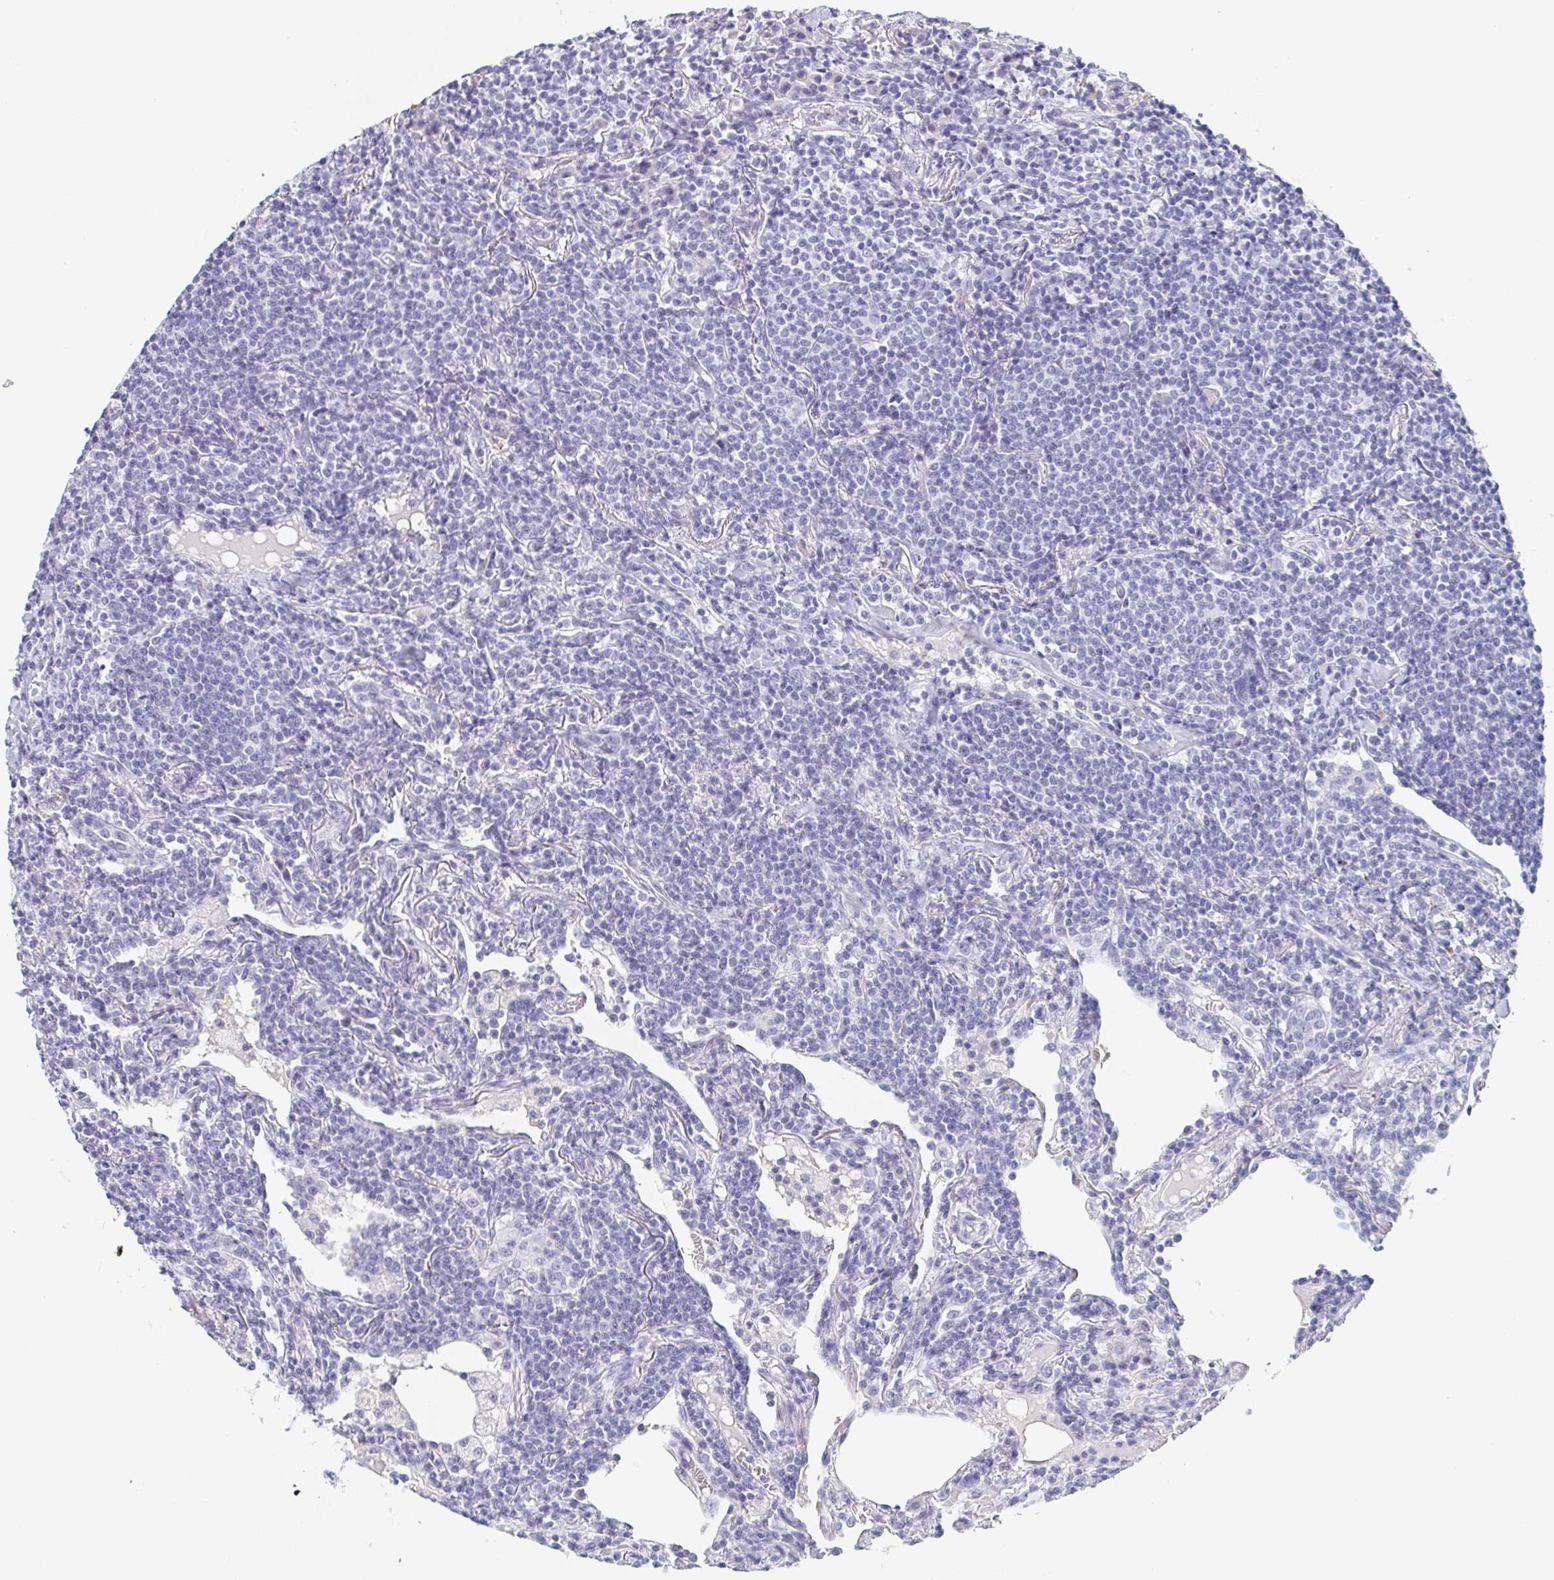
{"staining": {"intensity": "negative", "quantity": "none", "location": "none"}, "tissue": "lymphoma", "cell_type": "Tumor cells", "image_type": "cancer", "snomed": [{"axis": "morphology", "description": "Malignant lymphoma, non-Hodgkin's type, Low grade"}, {"axis": "topography", "description": "Lung"}], "caption": "DAB (3,3'-diaminobenzidine) immunohistochemical staining of human lymphoma displays no significant positivity in tumor cells.", "gene": "ITLN1", "patient": {"sex": "female", "age": 71}}